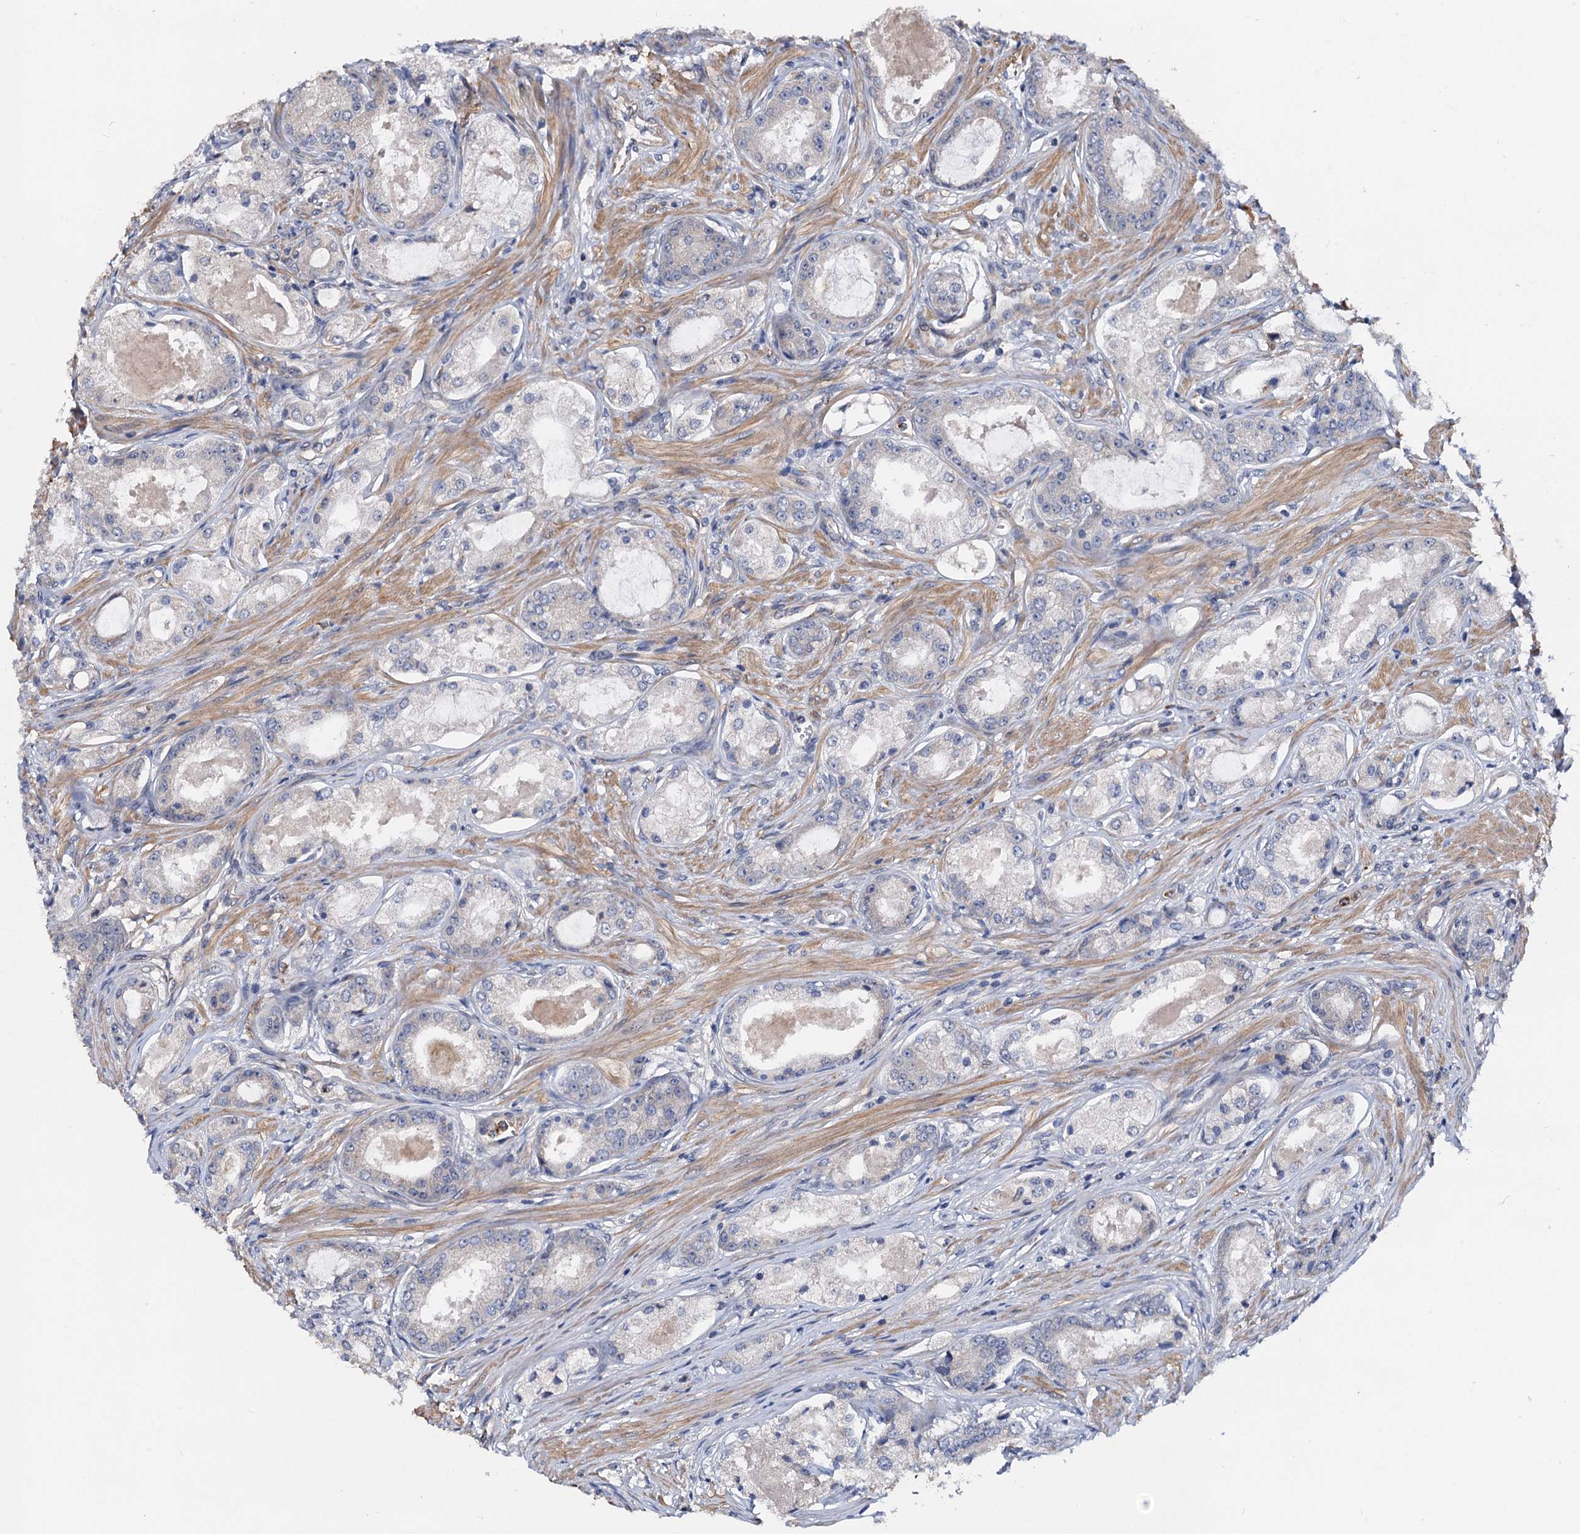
{"staining": {"intensity": "negative", "quantity": "none", "location": "none"}, "tissue": "prostate cancer", "cell_type": "Tumor cells", "image_type": "cancer", "snomed": [{"axis": "morphology", "description": "Adenocarcinoma, Low grade"}, {"axis": "topography", "description": "Prostate"}], "caption": "This image is of adenocarcinoma (low-grade) (prostate) stained with immunohistochemistry (IHC) to label a protein in brown with the nuclei are counter-stained blue. There is no staining in tumor cells. (Stains: DAB immunohistochemistry with hematoxylin counter stain, Microscopy: brightfield microscopy at high magnification).", "gene": "ZNF606", "patient": {"sex": "male", "age": 68}}